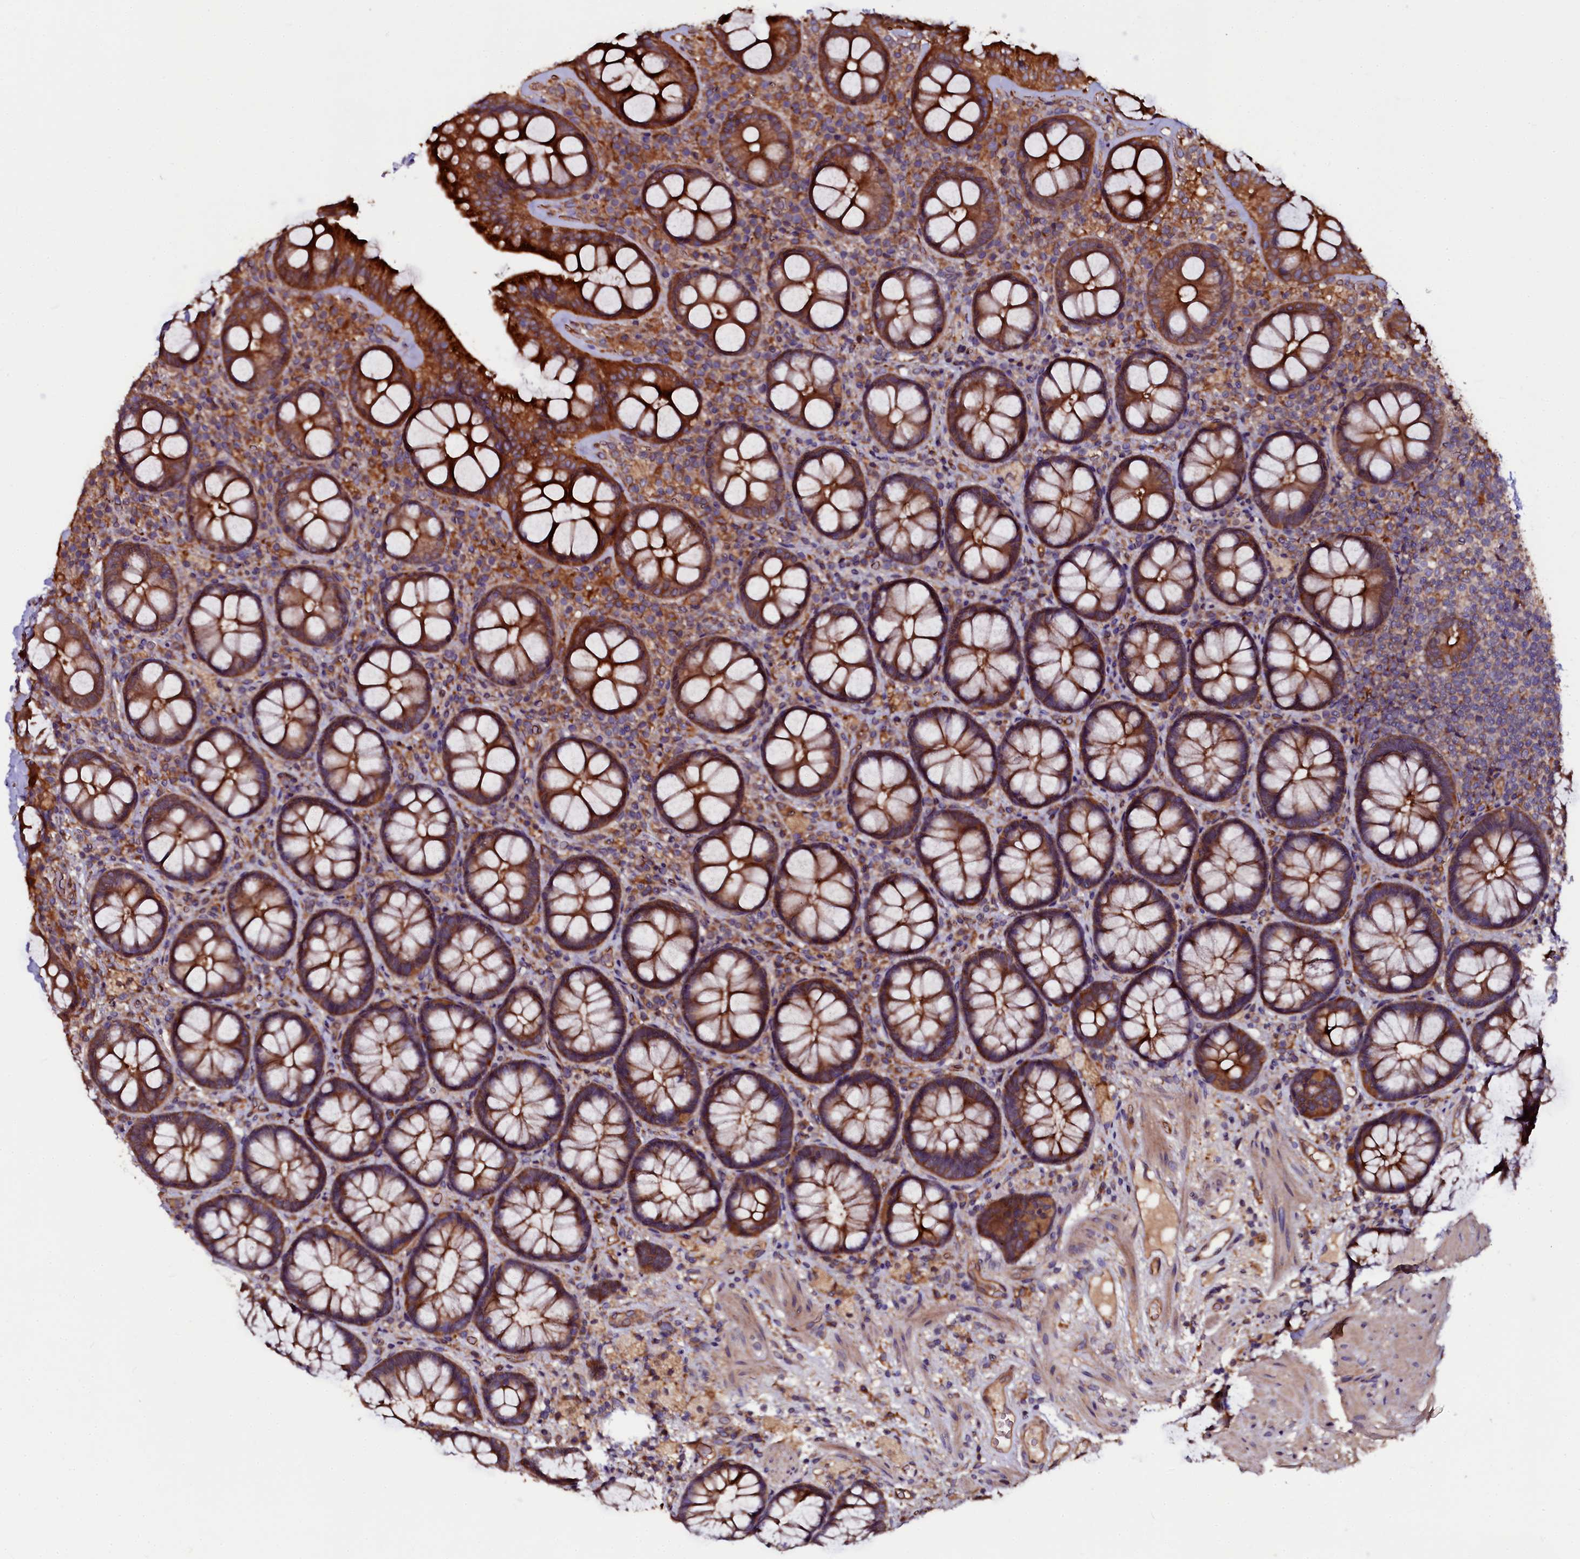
{"staining": {"intensity": "strong", "quantity": ">75%", "location": "cytoplasmic/membranous"}, "tissue": "rectum", "cell_type": "Glandular cells", "image_type": "normal", "snomed": [{"axis": "morphology", "description": "Normal tissue, NOS"}, {"axis": "topography", "description": "Rectum"}], "caption": "A high amount of strong cytoplasmic/membranous staining is seen in approximately >75% of glandular cells in normal rectum. The staining was performed using DAB (3,3'-diaminobenzidine) to visualize the protein expression in brown, while the nuclei were stained in blue with hematoxylin (Magnification: 20x).", "gene": "APPL2", "patient": {"sex": "male", "age": 83}}